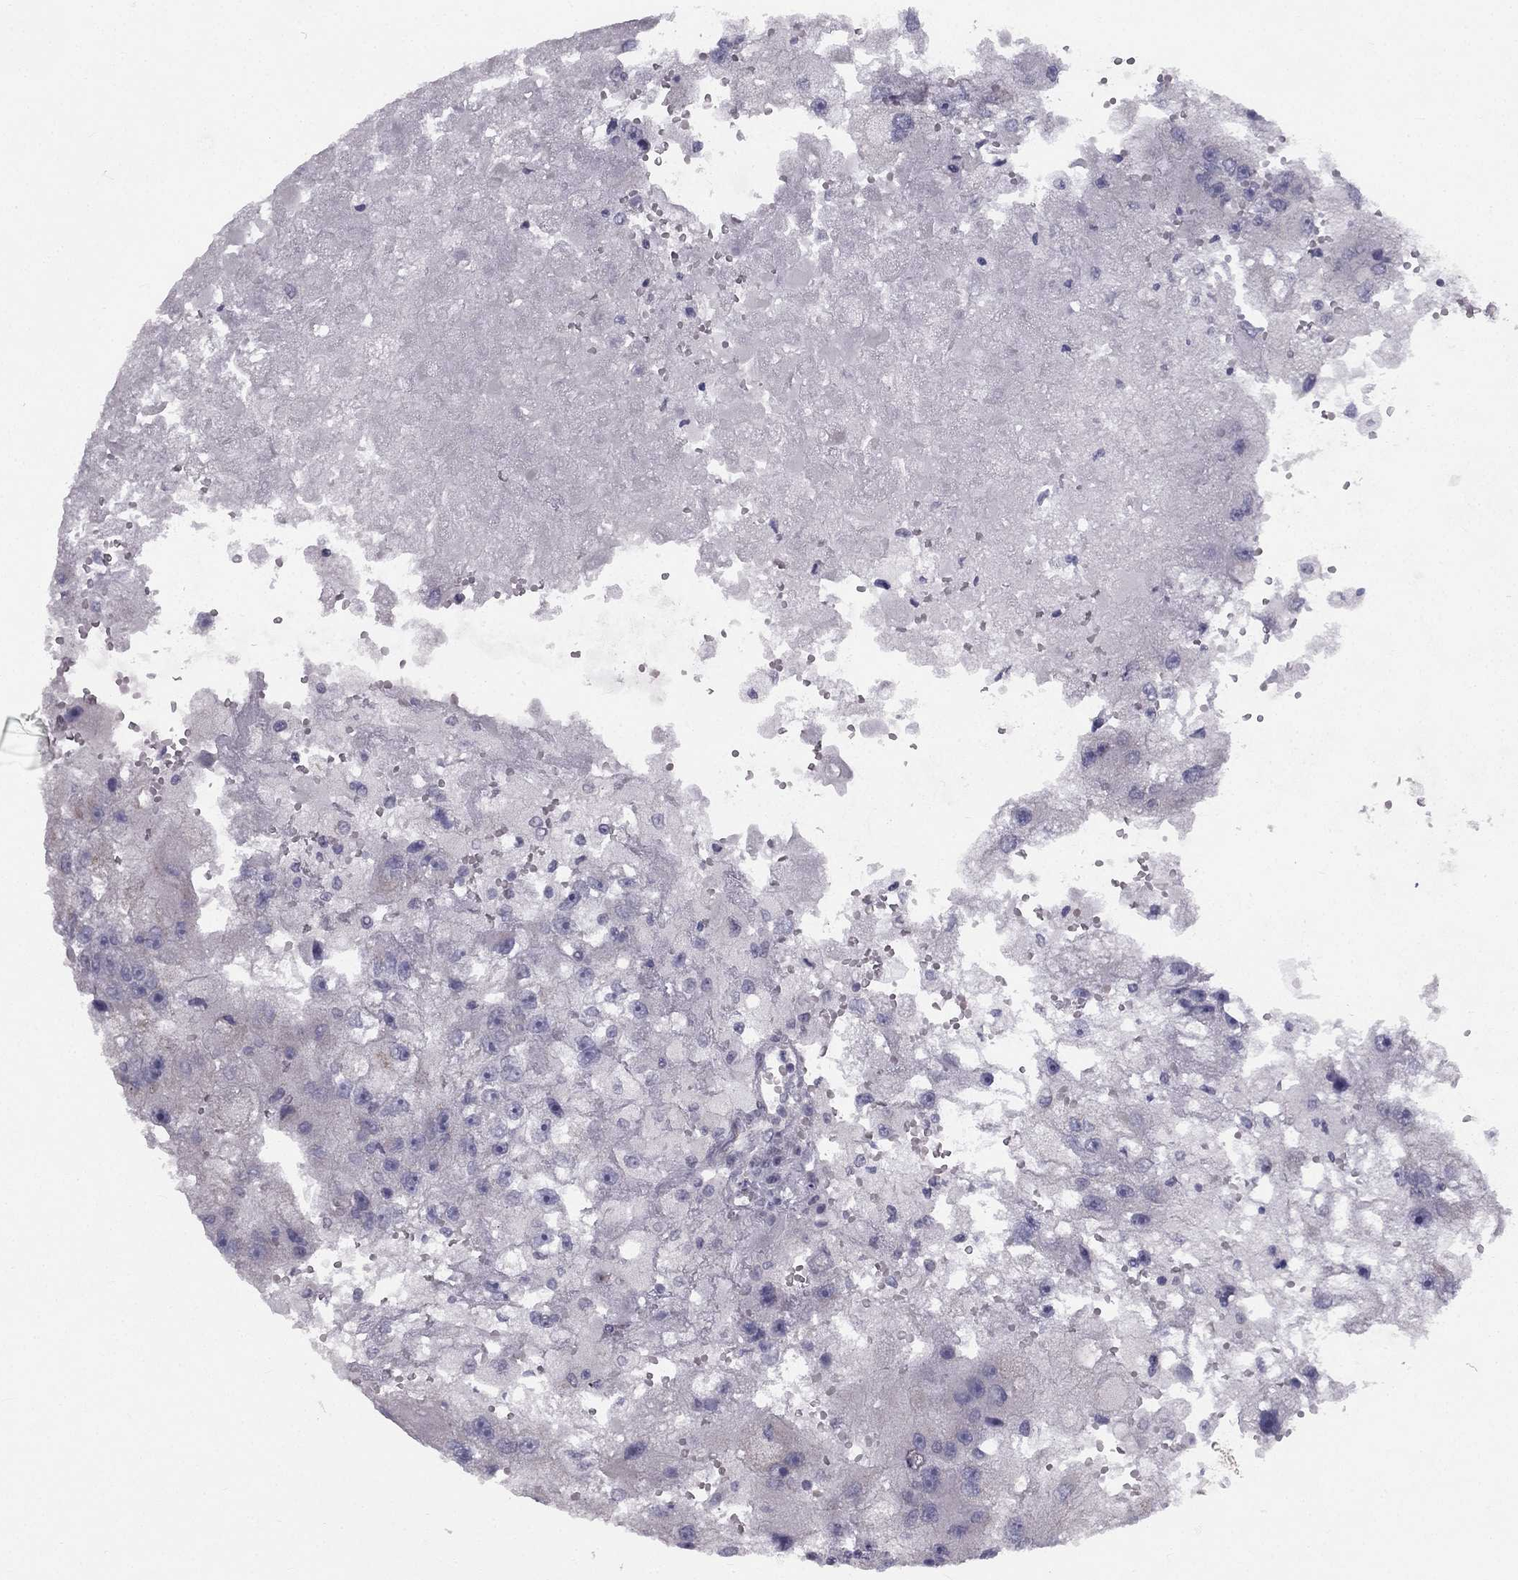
{"staining": {"intensity": "negative", "quantity": "none", "location": "none"}, "tissue": "renal cancer", "cell_type": "Tumor cells", "image_type": "cancer", "snomed": [{"axis": "morphology", "description": "Adenocarcinoma, NOS"}, {"axis": "topography", "description": "Kidney"}], "caption": "DAB immunohistochemical staining of human renal cancer (adenocarcinoma) demonstrates no significant staining in tumor cells.", "gene": "TRPS1", "patient": {"sex": "male", "age": 63}}